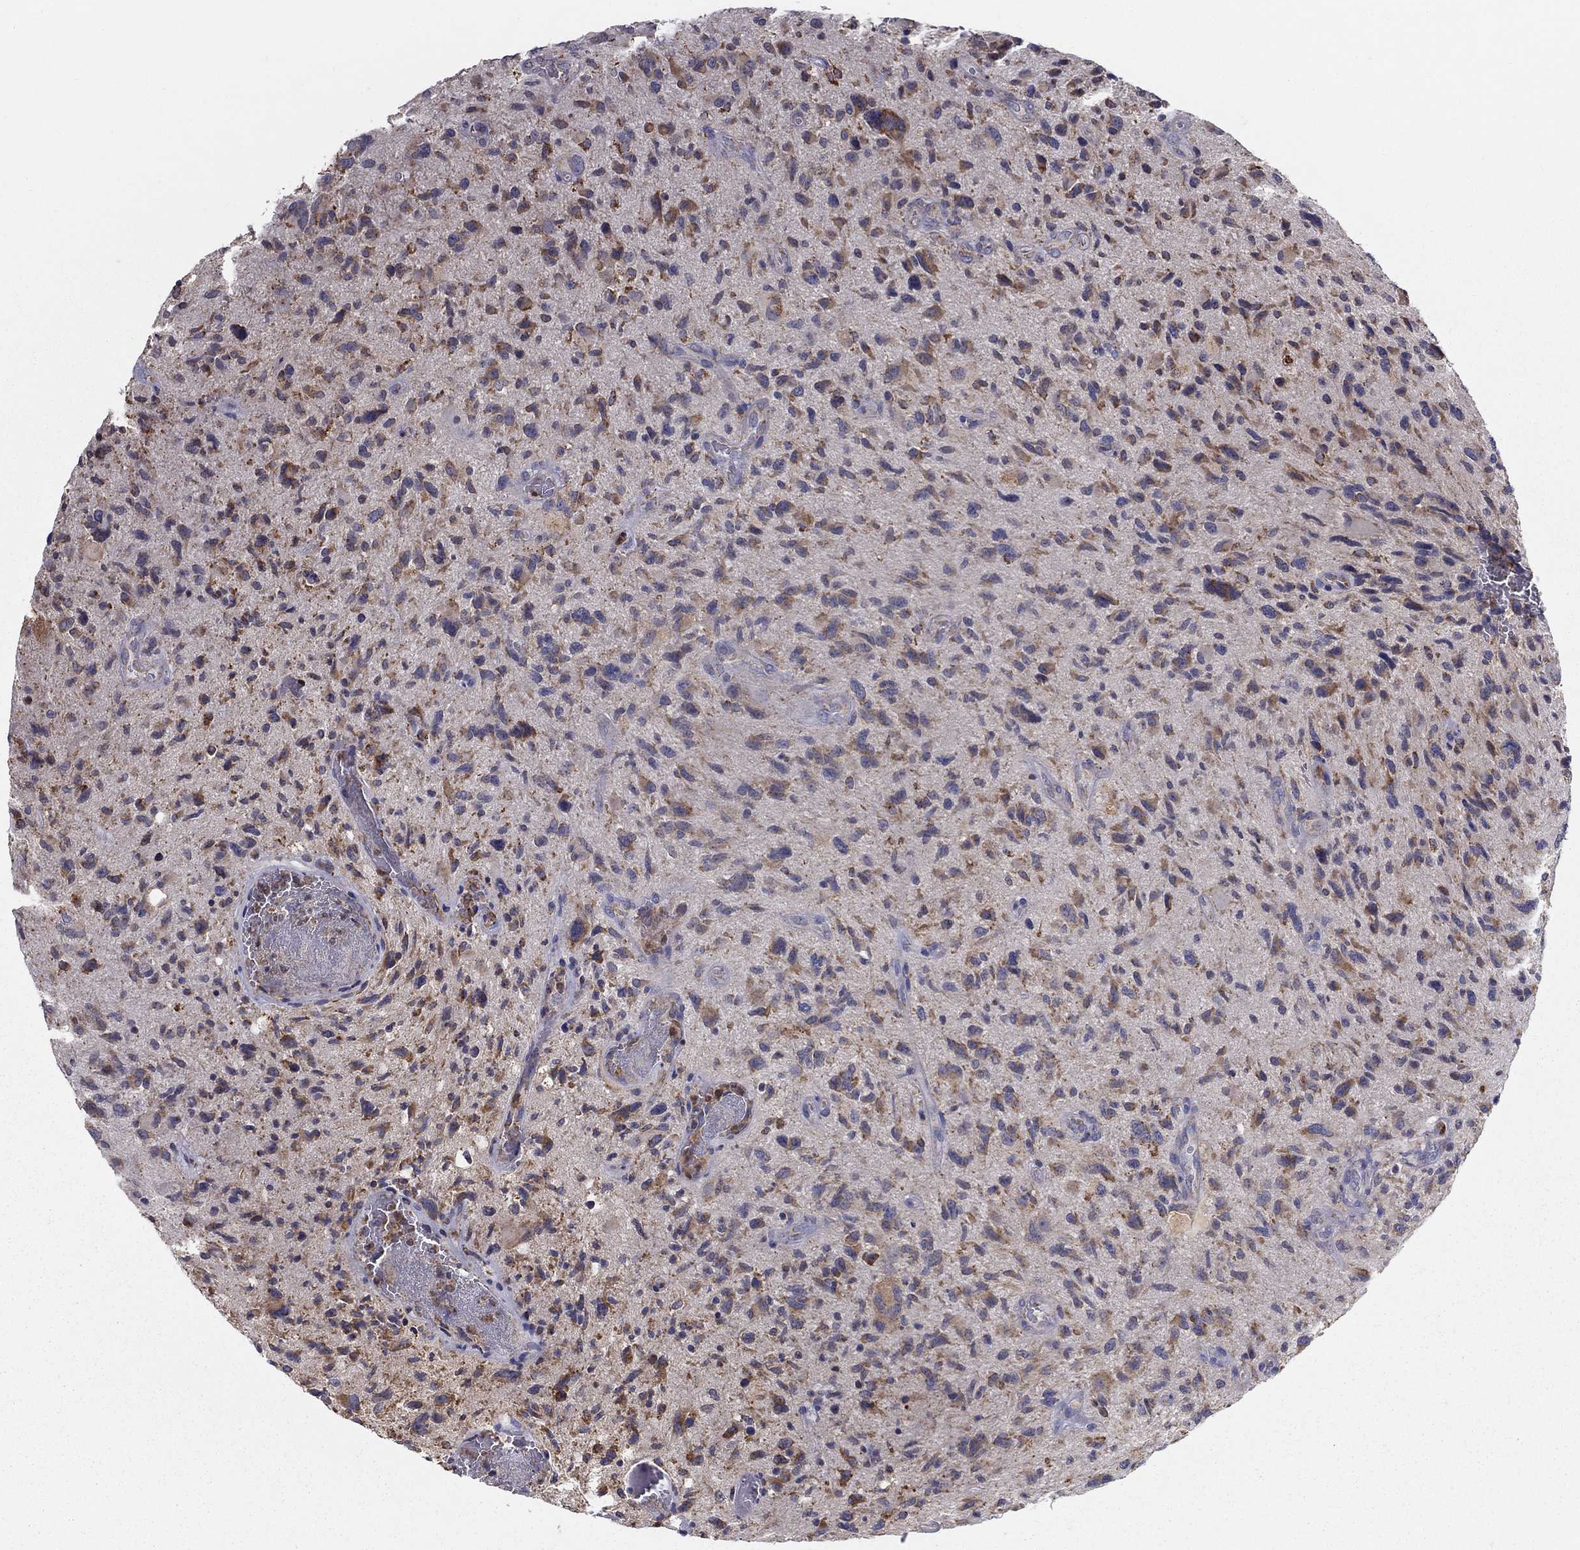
{"staining": {"intensity": "moderate", "quantity": "25%-75%", "location": "cytoplasmic/membranous"}, "tissue": "glioma", "cell_type": "Tumor cells", "image_type": "cancer", "snomed": [{"axis": "morphology", "description": "Glioma, malignant, NOS"}, {"axis": "morphology", "description": "Glioma, malignant, High grade"}, {"axis": "topography", "description": "Brain"}], "caption": "Immunohistochemical staining of glioma exhibits moderate cytoplasmic/membranous protein staining in about 25%-75% of tumor cells.", "gene": "PRDX4", "patient": {"sex": "female", "age": 71}}